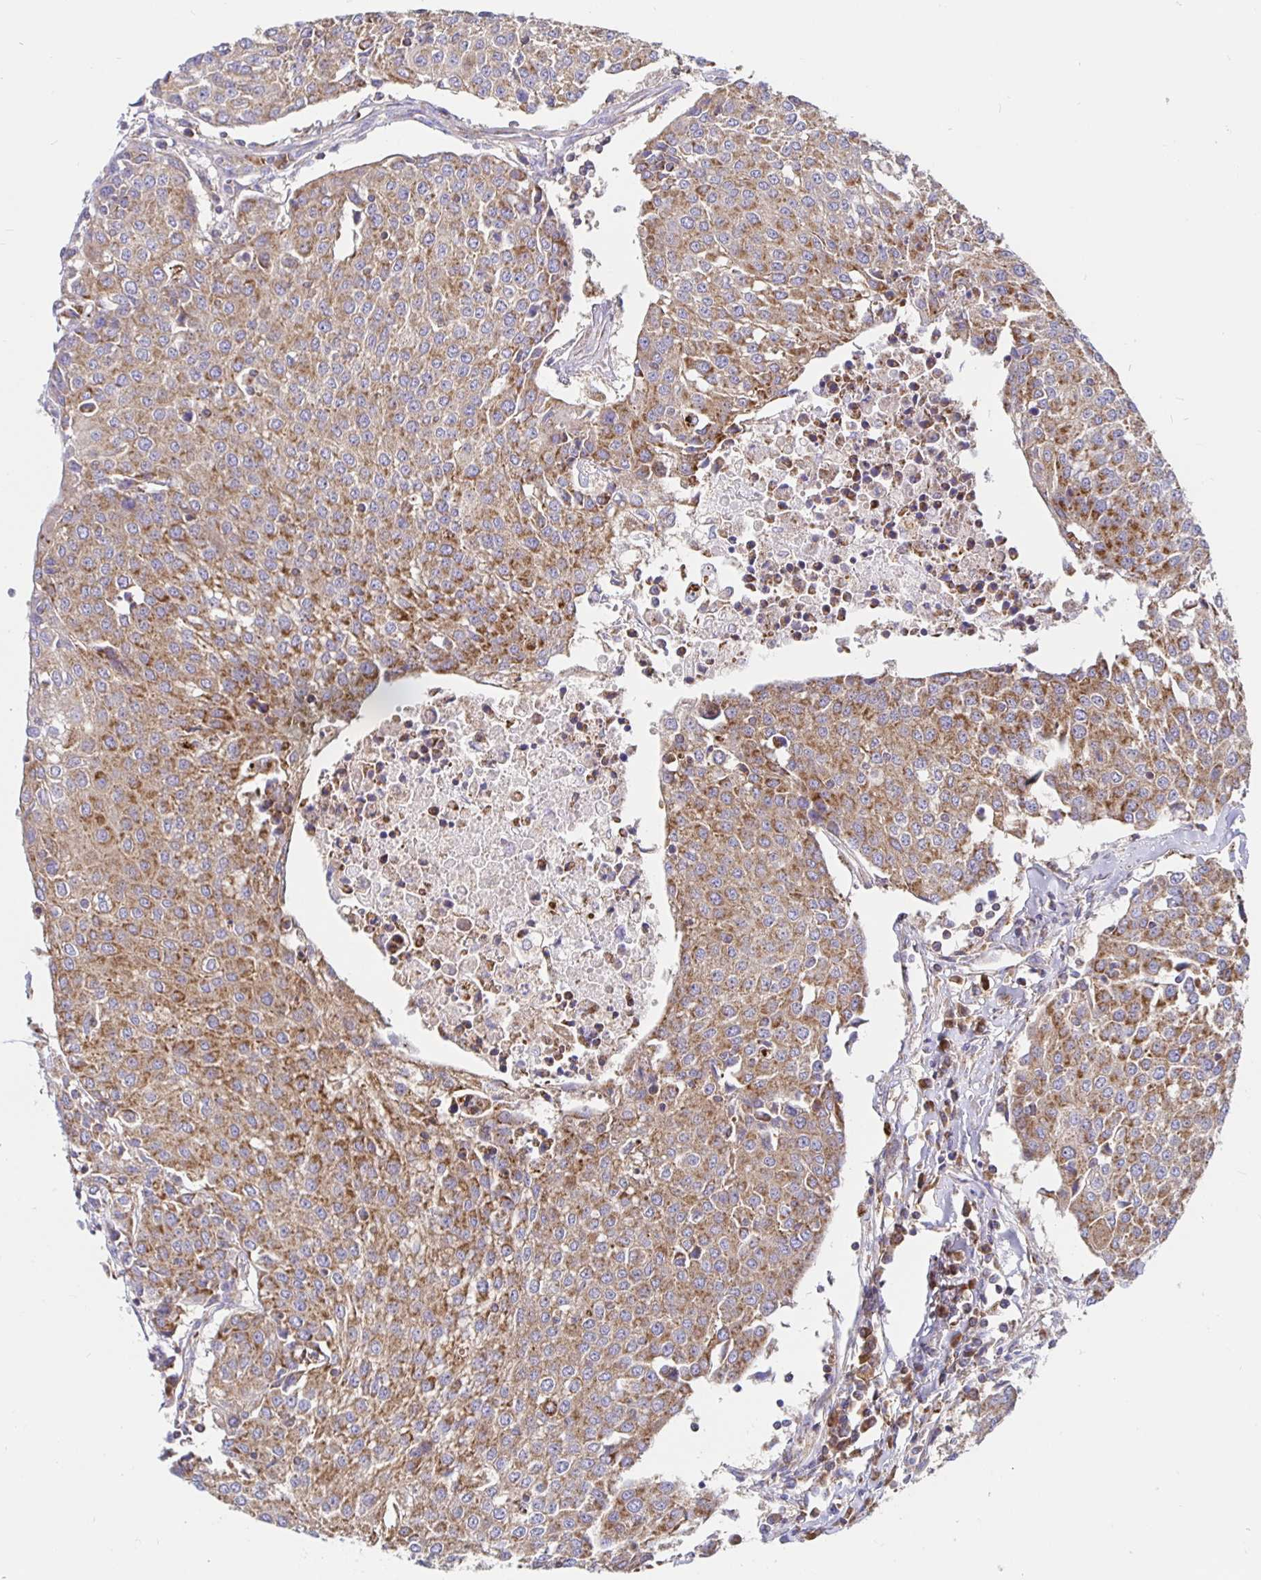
{"staining": {"intensity": "moderate", "quantity": ">75%", "location": "cytoplasmic/membranous"}, "tissue": "urothelial cancer", "cell_type": "Tumor cells", "image_type": "cancer", "snomed": [{"axis": "morphology", "description": "Urothelial carcinoma, High grade"}, {"axis": "topography", "description": "Urinary bladder"}], "caption": "Immunohistochemistry (IHC) photomicrograph of neoplastic tissue: high-grade urothelial carcinoma stained using immunohistochemistry demonstrates medium levels of moderate protein expression localized specifically in the cytoplasmic/membranous of tumor cells, appearing as a cytoplasmic/membranous brown color.", "gene": "PRDX3", "patient": {"sex": "female", "age": 85}}